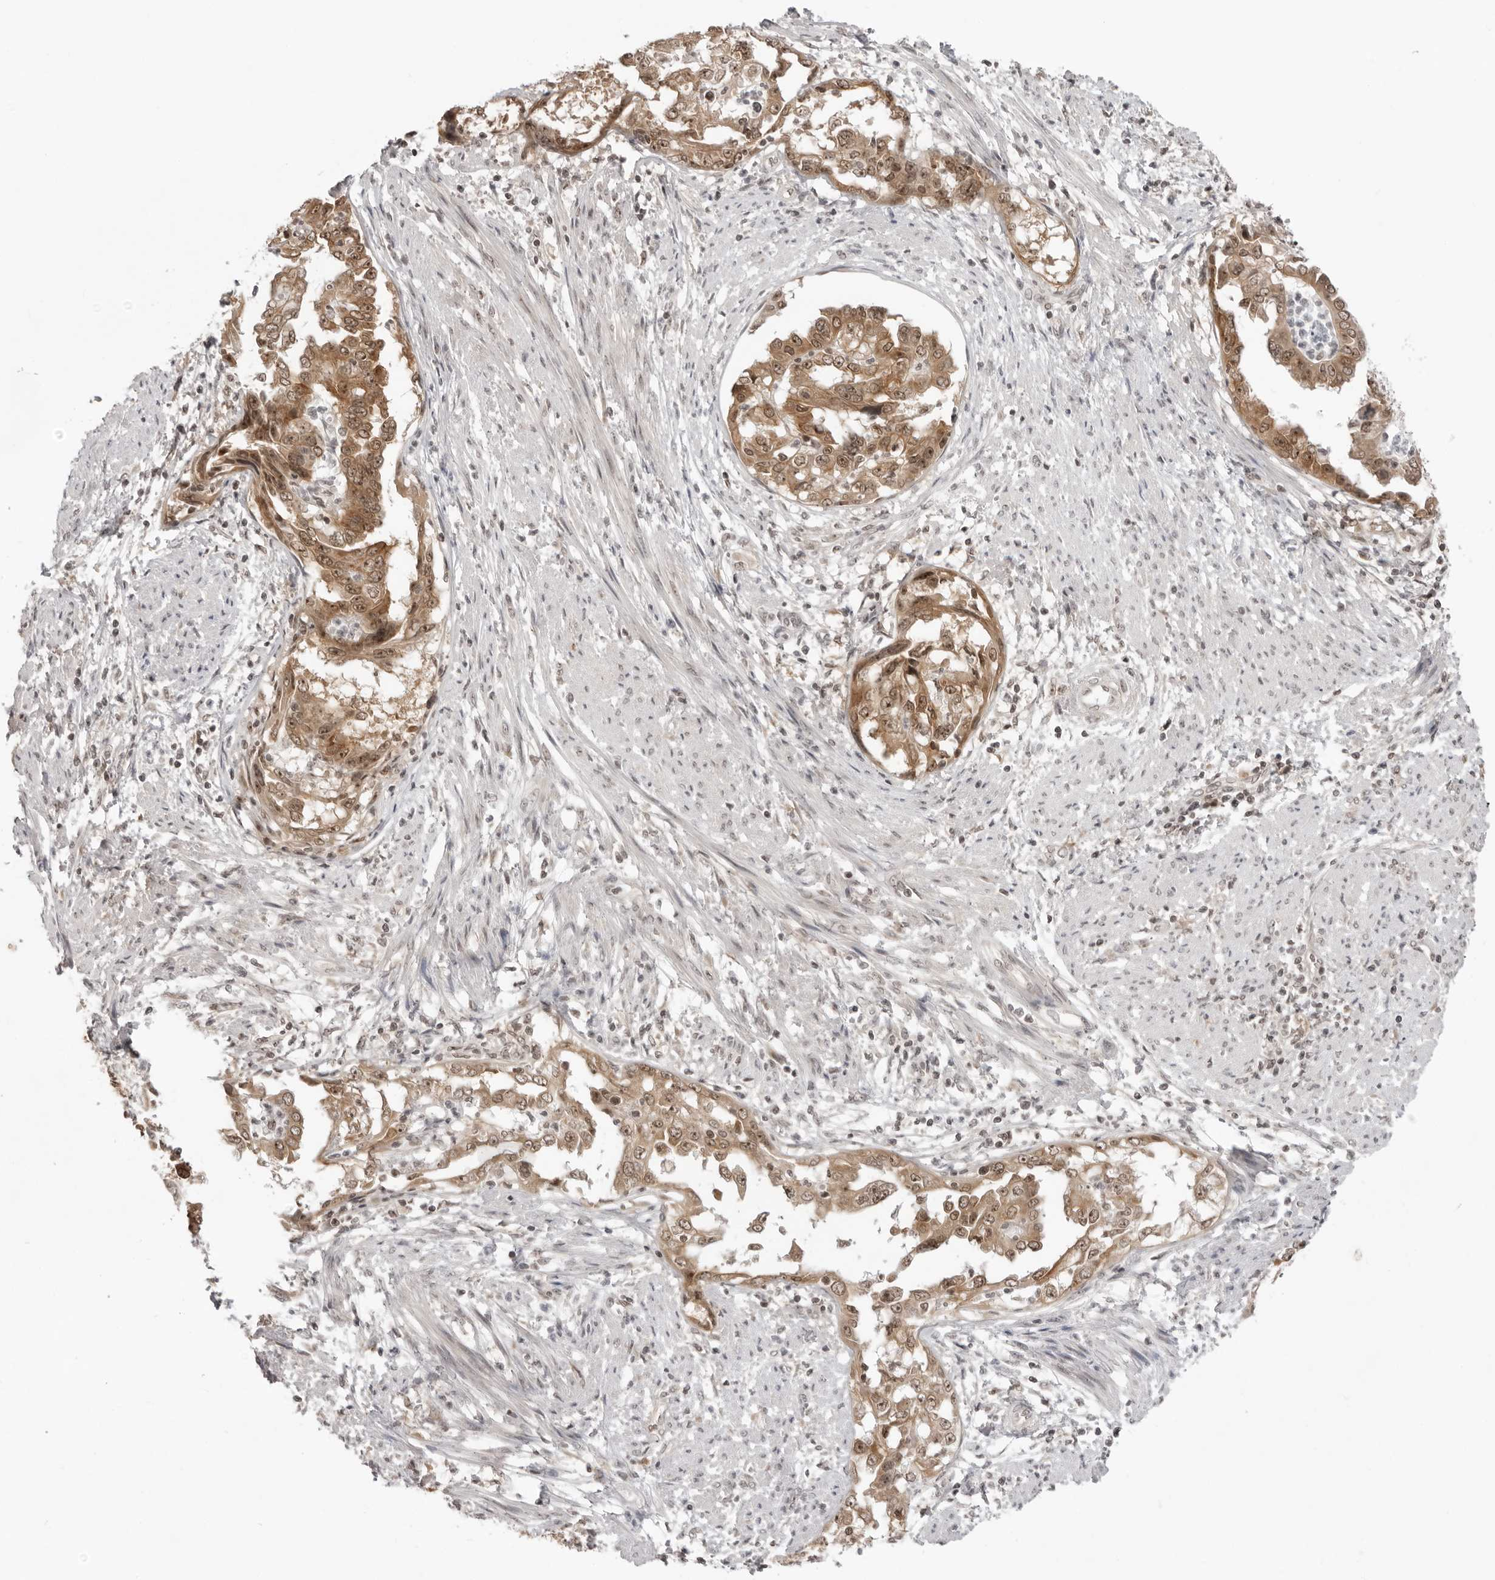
{"staining": {"intensity": "moderate", "quantity": ">75%", "location": "cytoplasmic/membranous,nuclear"}, "tissue": "endometrial cancer", "cell_type": "Tumor cells", "image_type": "cancer", "snomed": [{"axis": "morphology", "description": "Adenocarcinoma, NOS"}, {"axis": "topography", "description": "Endometrium"}], "caption": "Human endometrial adenocarcinoma stained with a brown dye demonstrates moderate cytoplasmic/membranous and nuclear positive expression in about >75% of tumor cells.", "gene": "EXOSC10", "patient": {"sex": "female", "age": 85}}